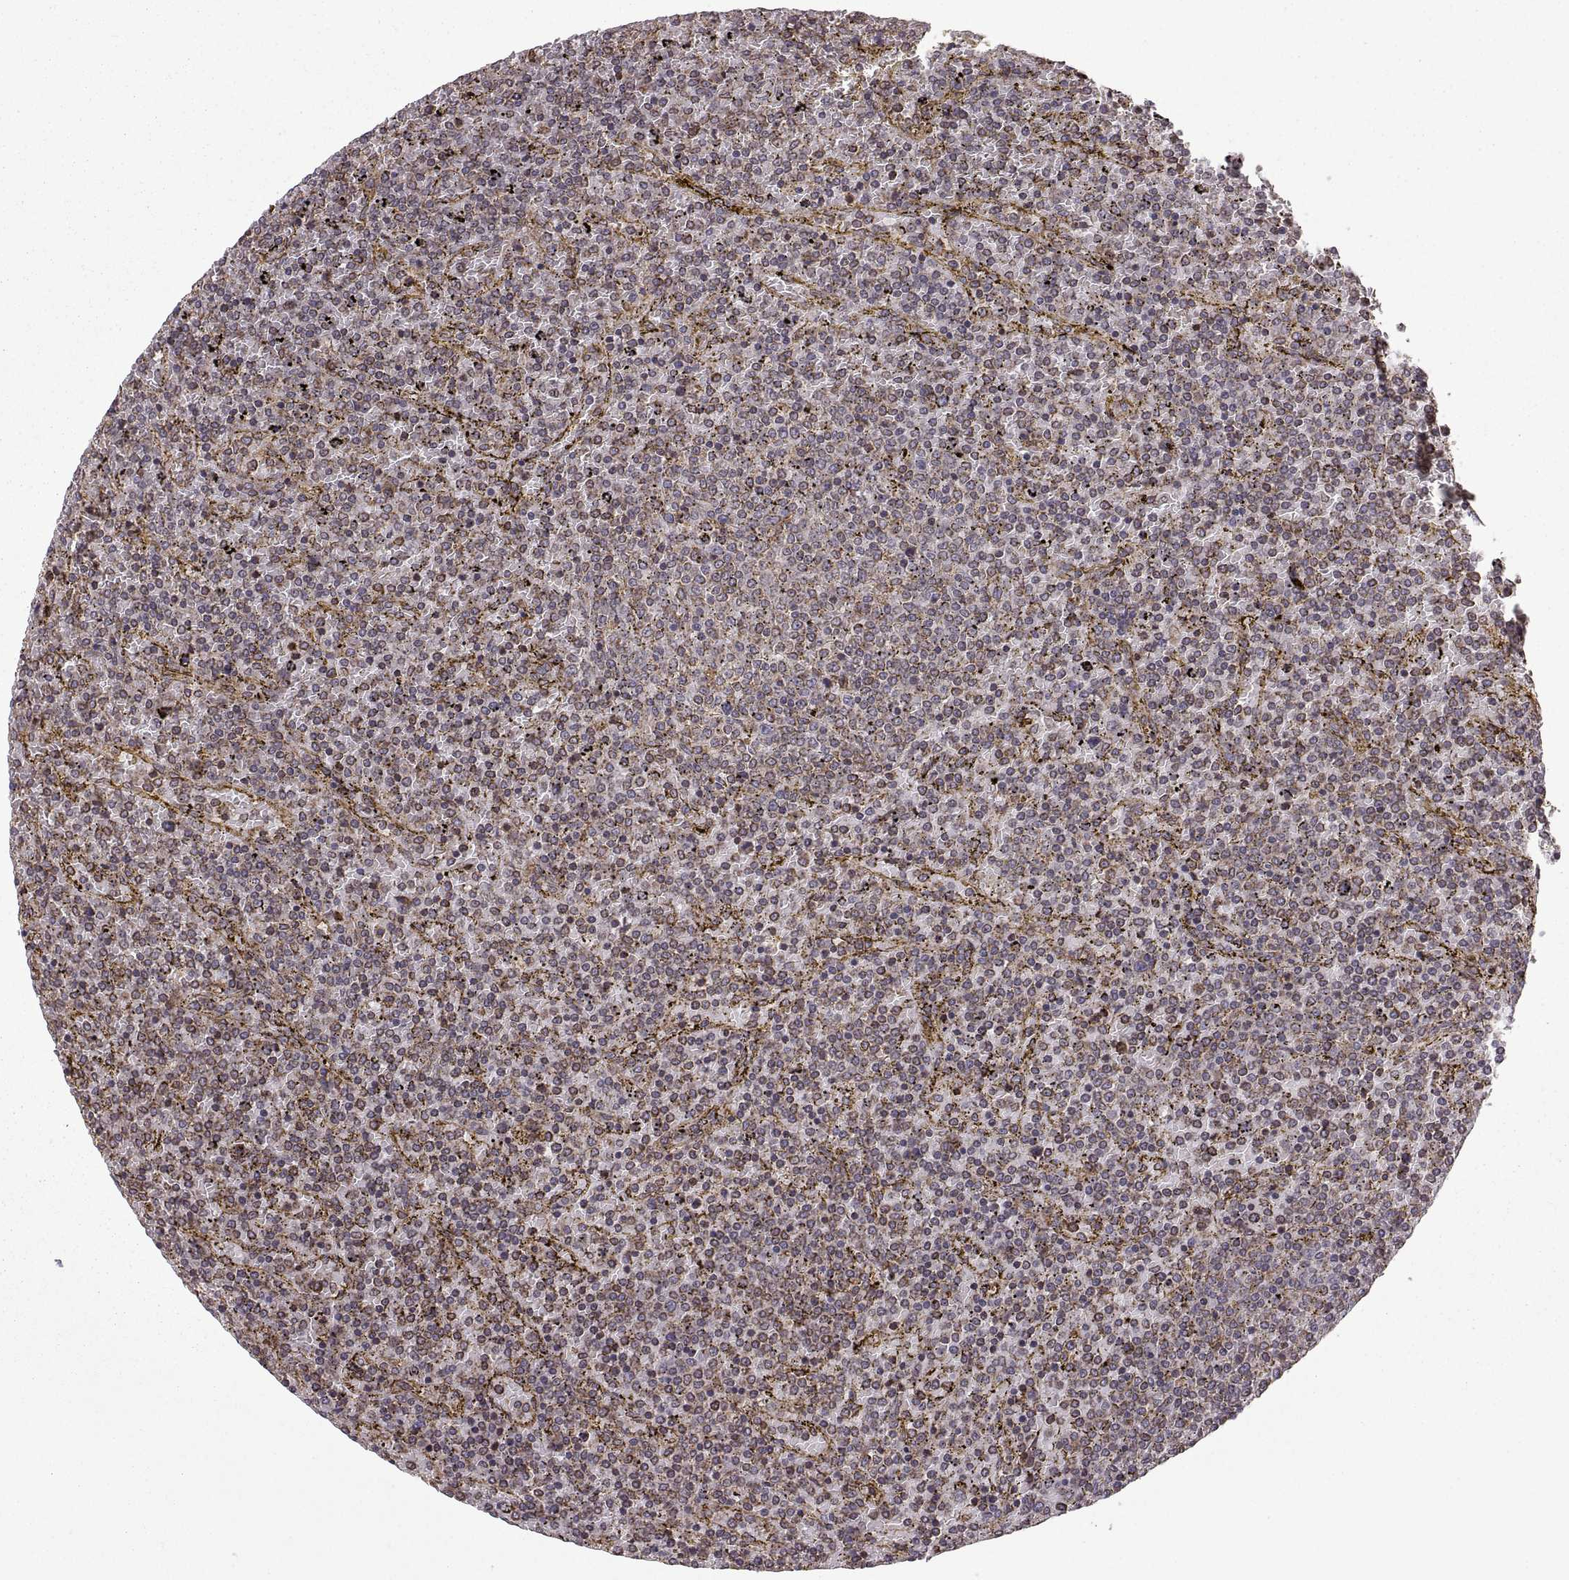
{"staining": {"intensity": "negative", "quantity": "none", "location": "none"}, "tissue": "lymphoma", "cell_type": "Tumor cells", "image_type": "cancer", "snomed": [{"axis": "morphology", "description": "Malignant lymphoma, non-Hodgkin's type, Low grade"}, {"axis": "topography", "description": "Spleen"}], "caption": "Malignant lymphoma, non-Hodgkin's type (low-grade) stained for a protein using immunohistochemistry (IHC) exhibits no expression tumor cells.", "gene": "PDIA3", "patient": {"sex": "female", "age": 77}}